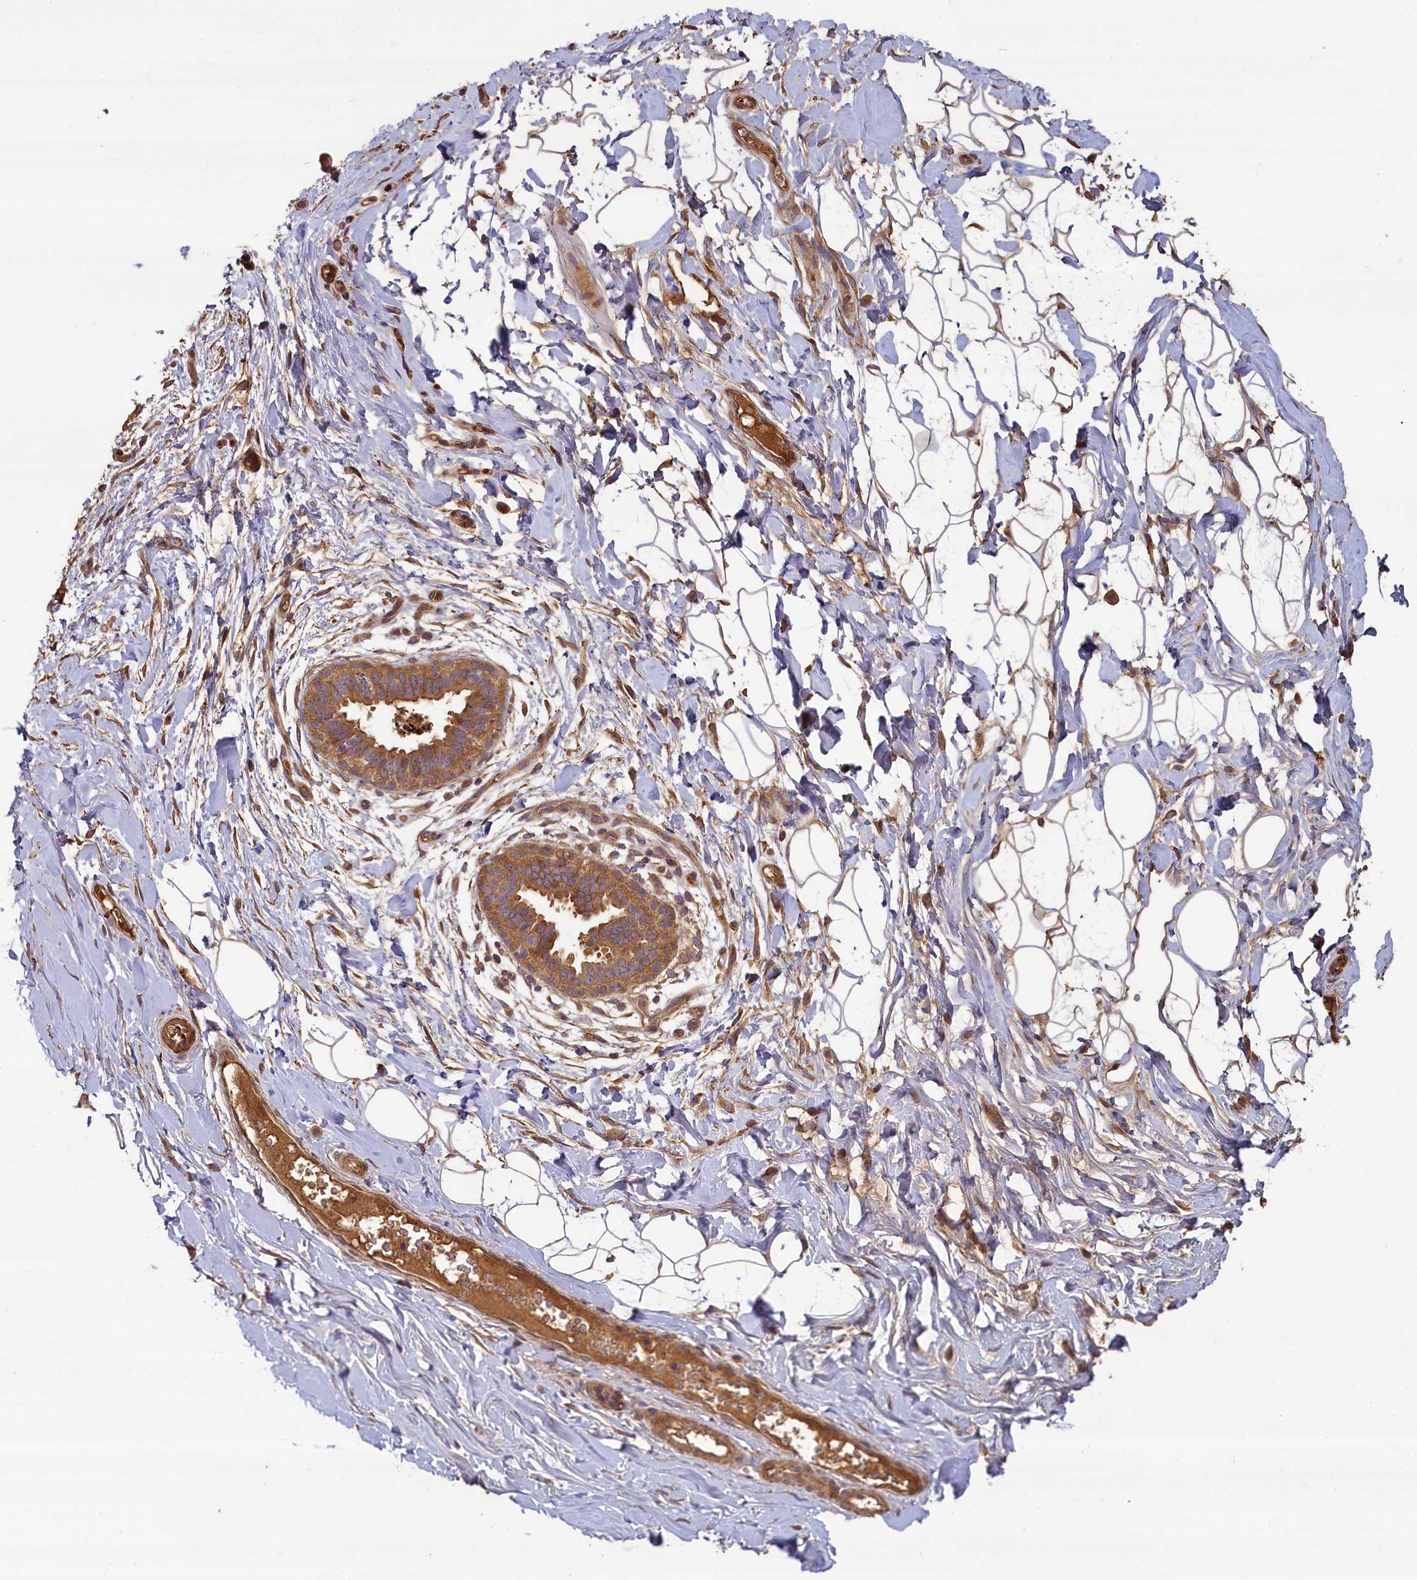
{"staining": {"intensity": "moderate", "quantity": "25%-75%", "location": "cytoplasmic/membranous"}, "tissue": "adipose tissue", "cell_type": "Adipocytes", "image_type": "normal", "snomed": [{"axis": "morphology", "description": "Normal tissue, NOS"}, {"axis": "topography", "description": "Breast"}], "caption": "Immunohistochemistry of benign human adipose tissue demonstrates medium levels of moderate cytoplasmic/membranous expression in about 25%-75% of adipocytes.", "gene": "NUDT6", "patient": {"sex": "female", "age": 26}}